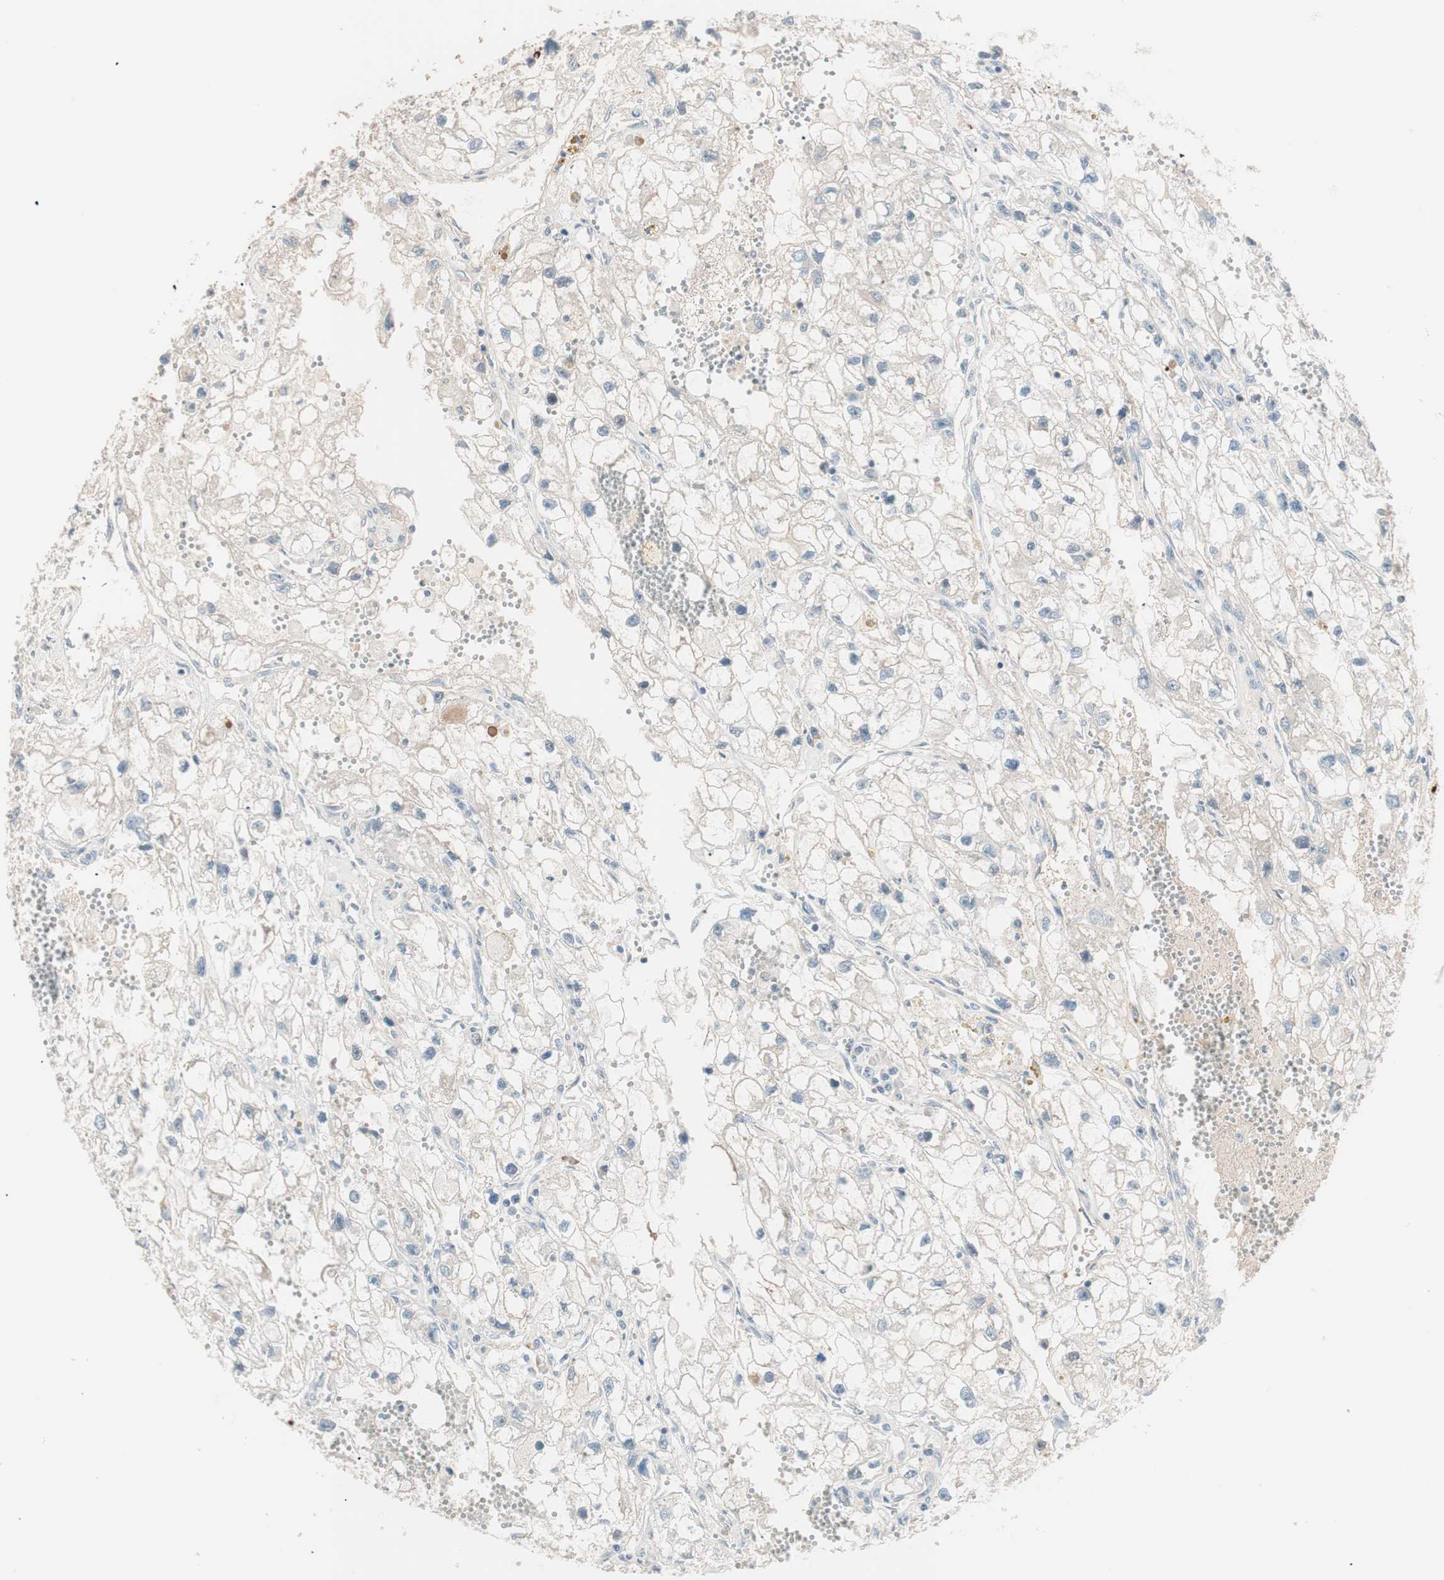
{"staining": {"intensity": "negative", "quantity": "none", "location": "none"}, "tissue": "renal cancer", "cell_type": "Tumor cells", "image_type": "cancer", "snomed": [{"axis": "morphology", "description": "Adenocarcinoma, NOS"}, {"axis": "topography", "description": "Kidney"}], "caption": "This is a micrograph of immunohistochemistry staining of adenocarcinoma (renal), which shows no positivity in tumor cells.", "gene": "RAD54B", "patient": {"sex": "female", "age": 70}}